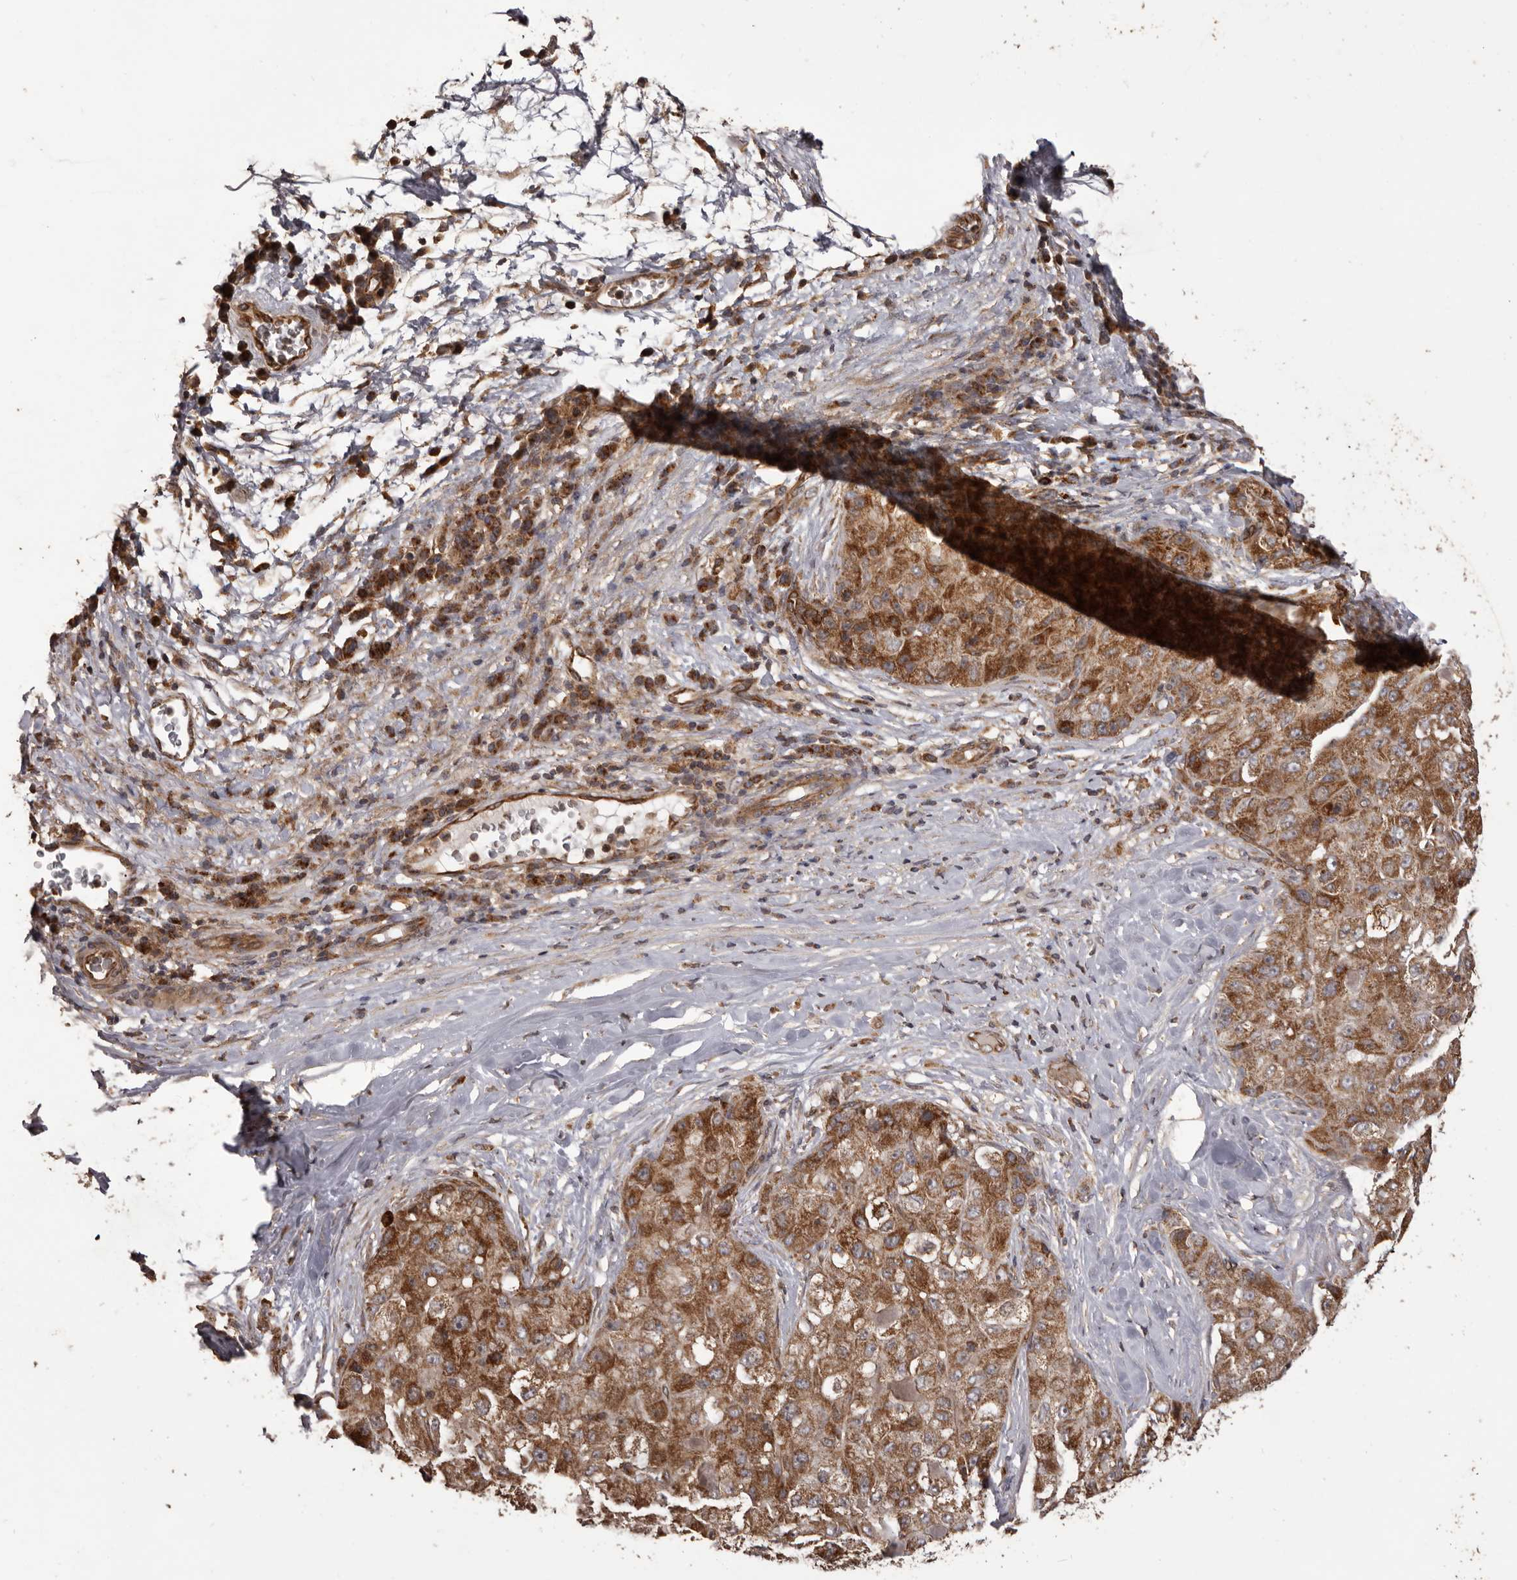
{"staining": {"intensity": "strong", "quantity": ">75%", "location": "cytoplasmic/membranous"}, "tissue": "liver cancer", "cell_type": "Tumor cells", "image_type": "cancer", "snomed": [{"axis": "morphology", "description": "Carcinoma, Hepatocellular, NOS"}, {"axis": "topography", "description": "Liver"}], "caption": "About >75% of tumor cells in human liver hepatocellular carcinoma reveal strong cytoplasmic/membranous protein staining as visualized by brown immunohistochemical staining.", "gene": "QRSL1", "patient": {"sex": "male", "age": 80}}